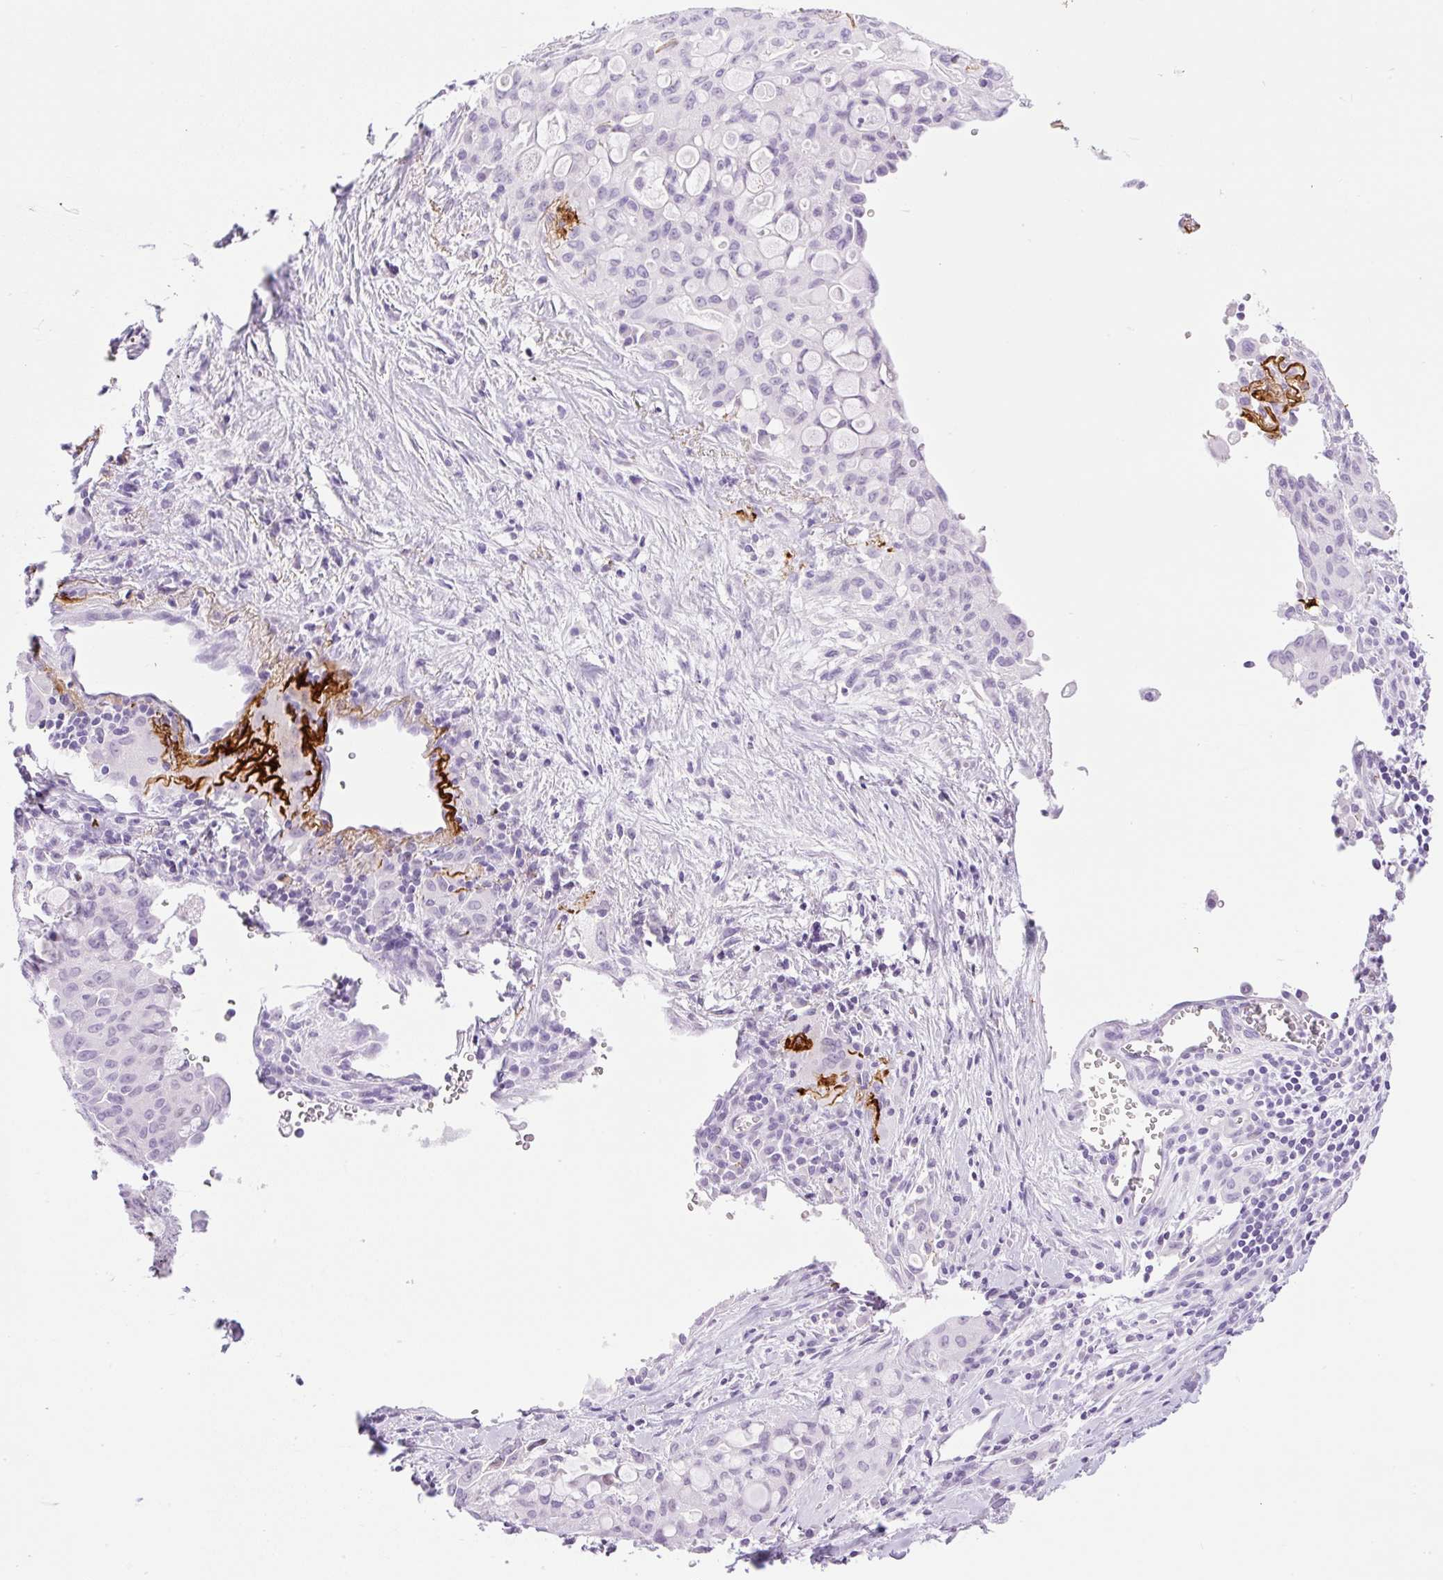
{"staining": {"intensity": "negative", "quantity": "none", "location": "none"}, "tissue": "lung cancer", "cell_type": "Tumor cells", "image_type": "cancer", "snomed": [{"axis": "morphology", "description": "Adenocarcinoma, NOS"}, {"axis": "topography", "description": "Lung"}], "caption": "High magnification brightfield microscopy of lung cancer stained with DAB (brown) and counterstained with hematoxylin (blue): tumor cells show no significant staining.", "gene": "SP140L", "patient": {"sex": "female", "age": 44}}